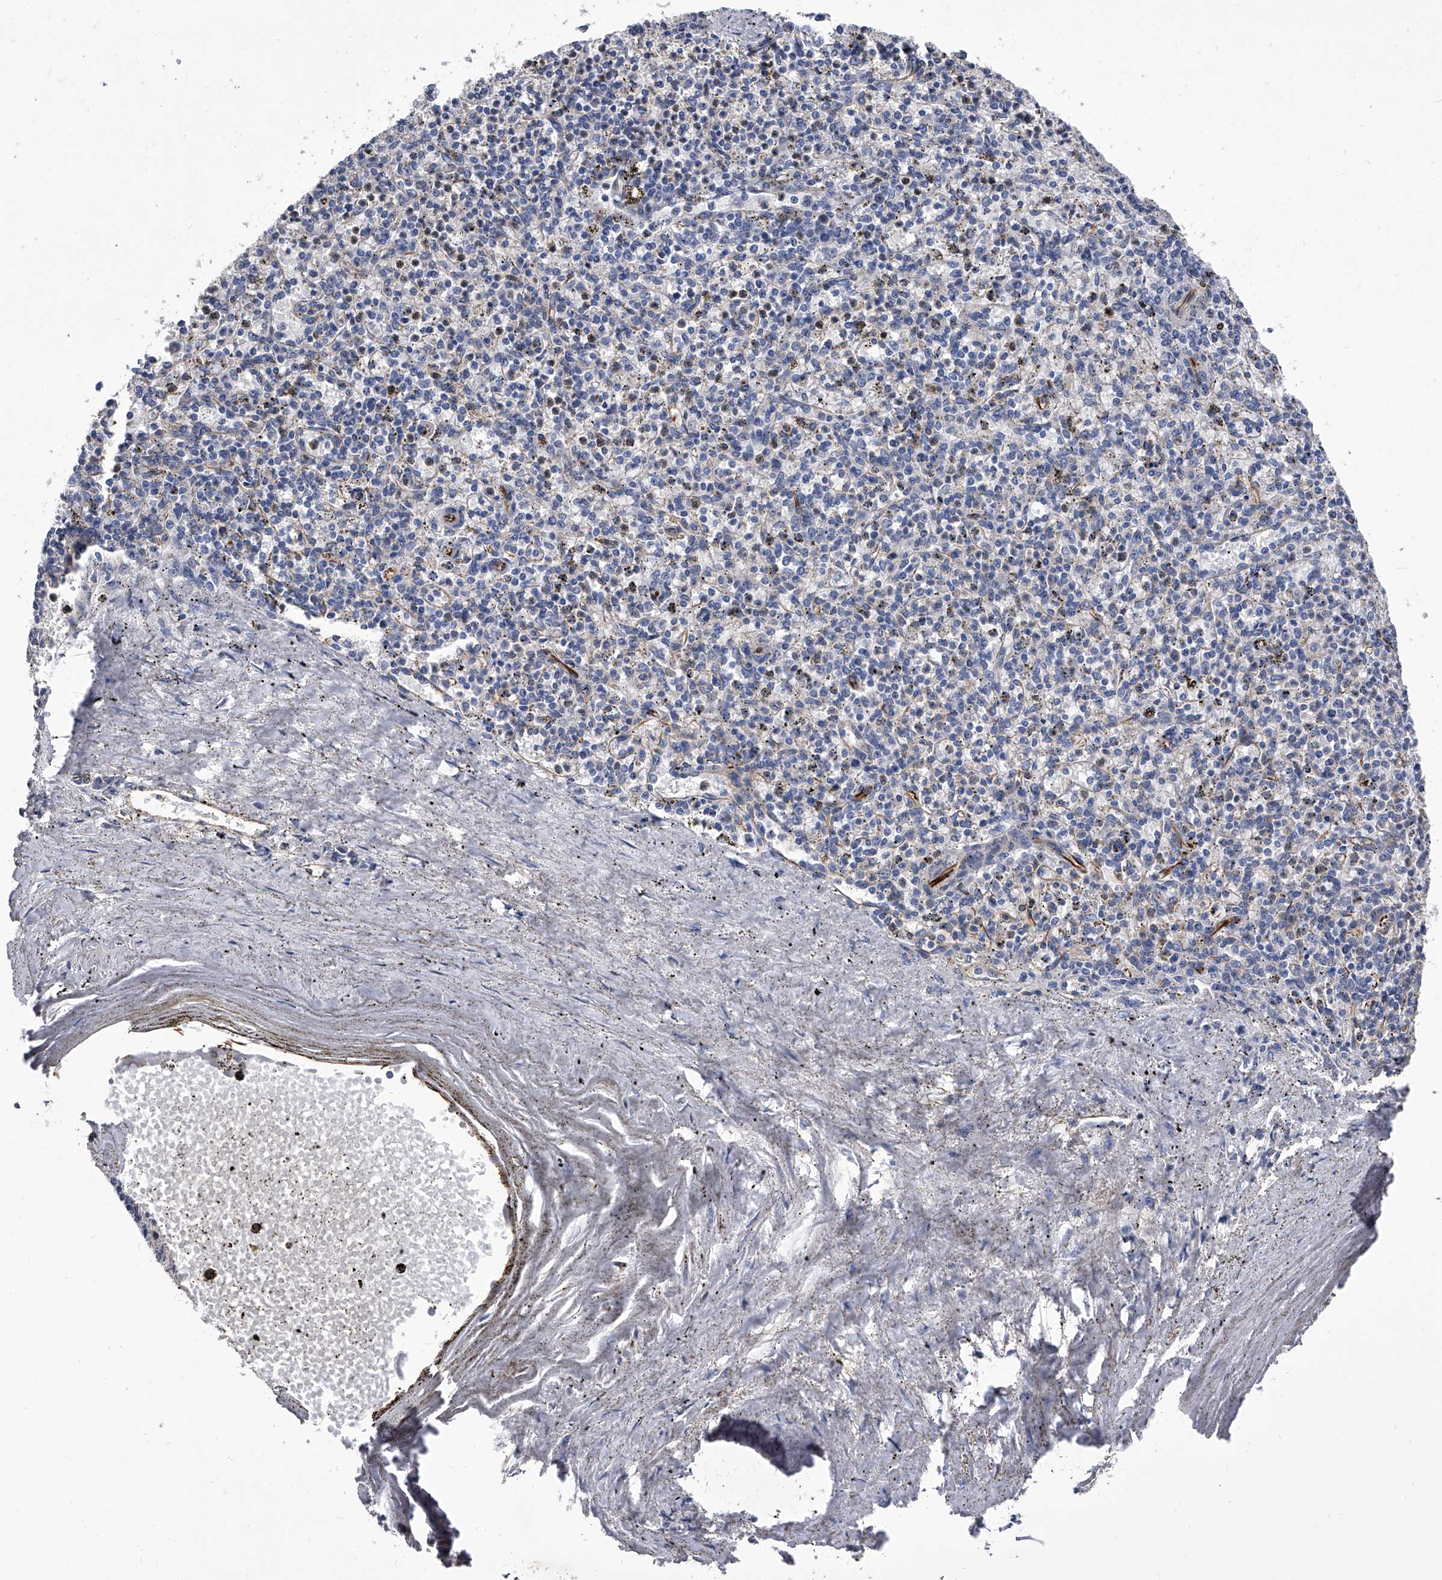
{"staining": {"intensity": "negative", "quantity": "none", "location": "none"}, "tissue": "spleen", "cell_type": "Cells in red pulp", "image_type": "normal", "snomed": [{"axis": "morphology", "description": "Normal tissue, NOS"}, {"axis": "topography", "description": "Spleen"}], "caption": "Immunohistochemistry (IHC) of benign spleen reveals no positivity in cells in red pulp.", "gene": "EFCAB7", "patient": {"sex": "male", "age": 72}}